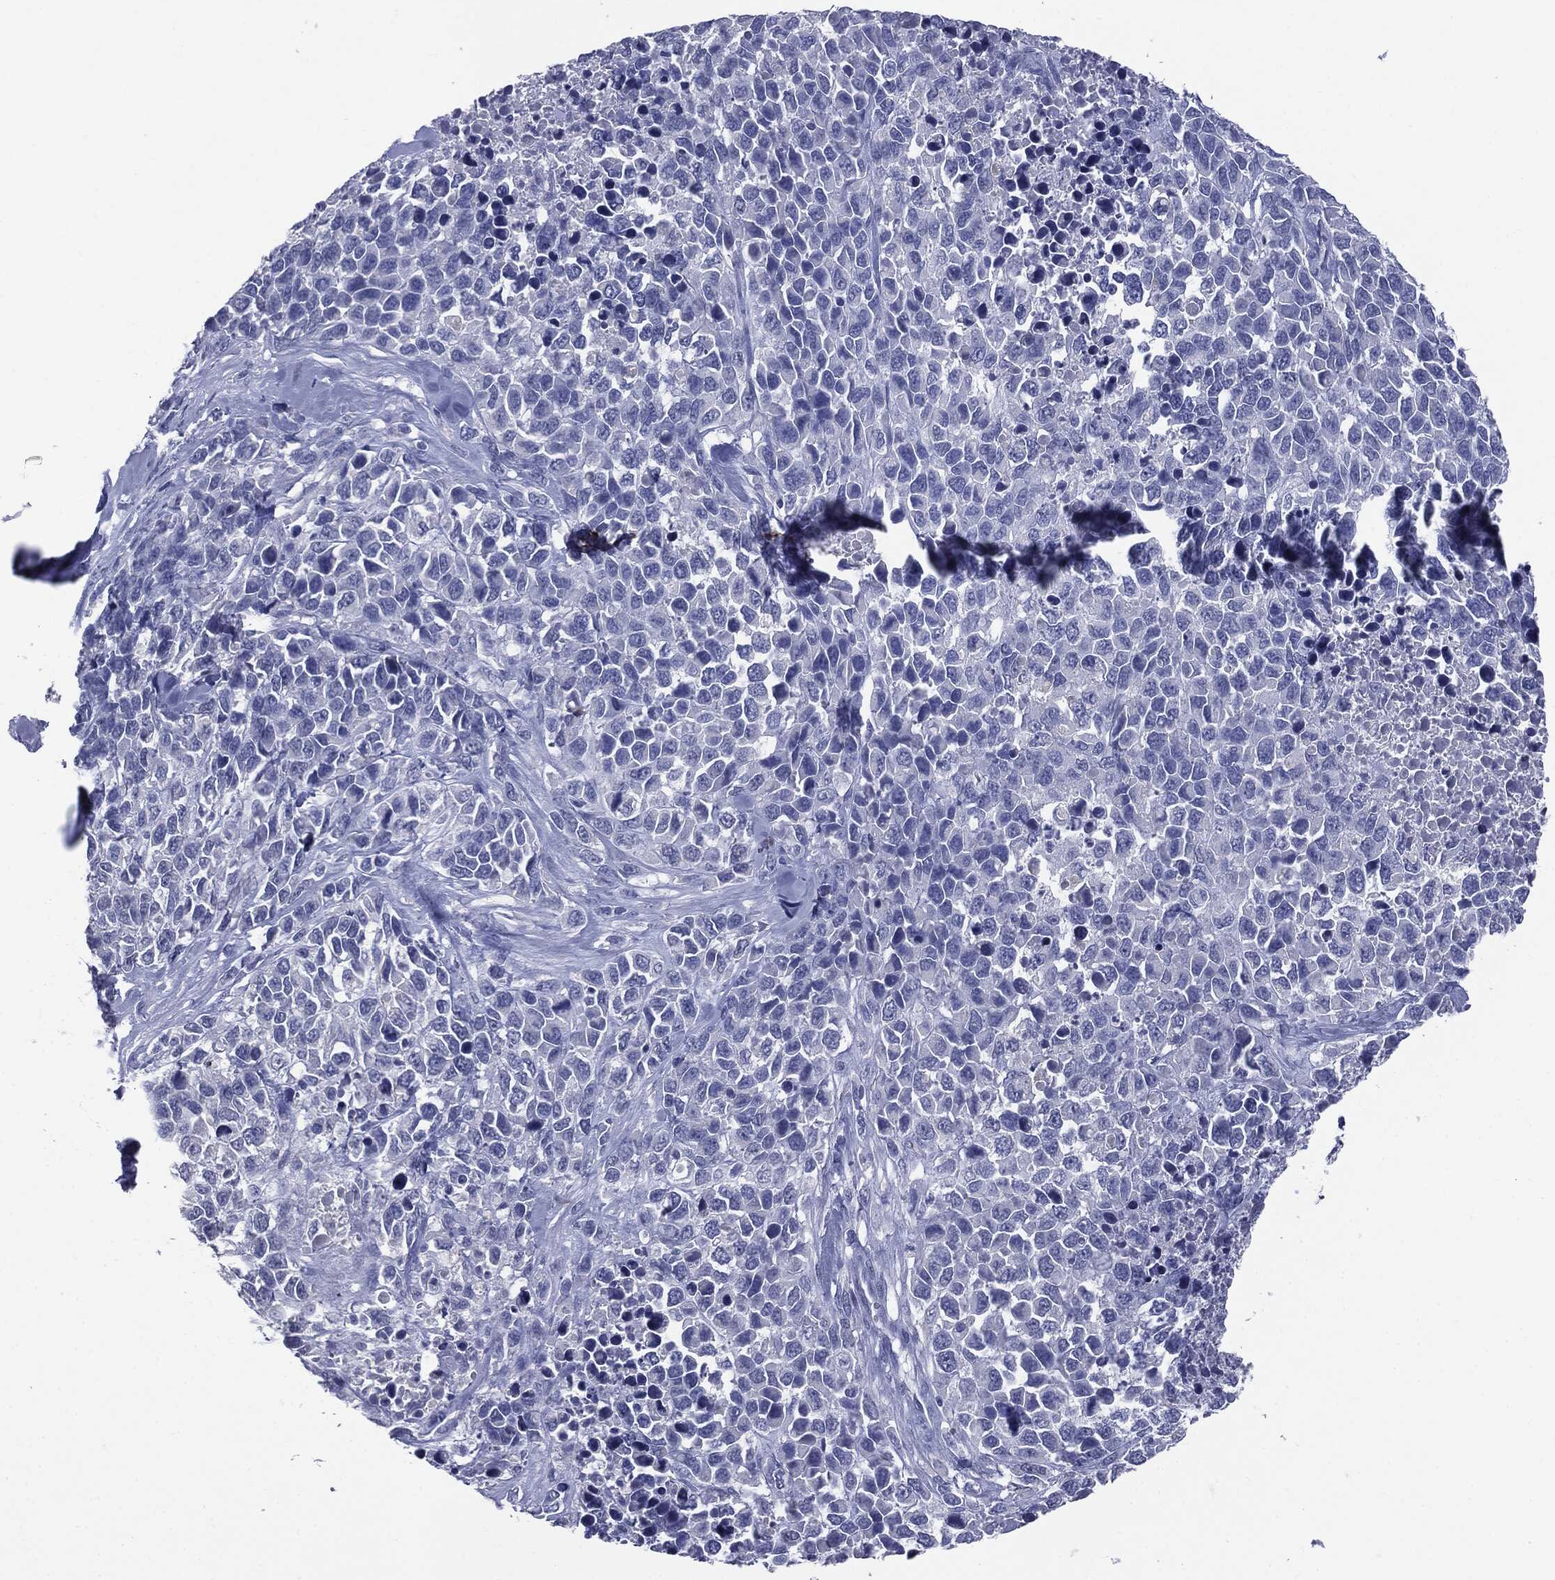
{"staining": {"intensity": "negative", "quantity": "none", "location": "none"}, "tissue": "melanoma", "cell_type": "Tumor cells", "image_type": "cancer", "snomed": [{"axis": "morphology", "description": "Malignant melanoma, Metastatic site"}, {"axis": "topography", "description": "Skin"}], "caption": "Immunohistochemistry photomicrograph of melanoma stained for a protein (brown), which reveals no positivity in tumor cells.", "gene": "TSHB", "patient": {"sex": "male", "age": 84}}